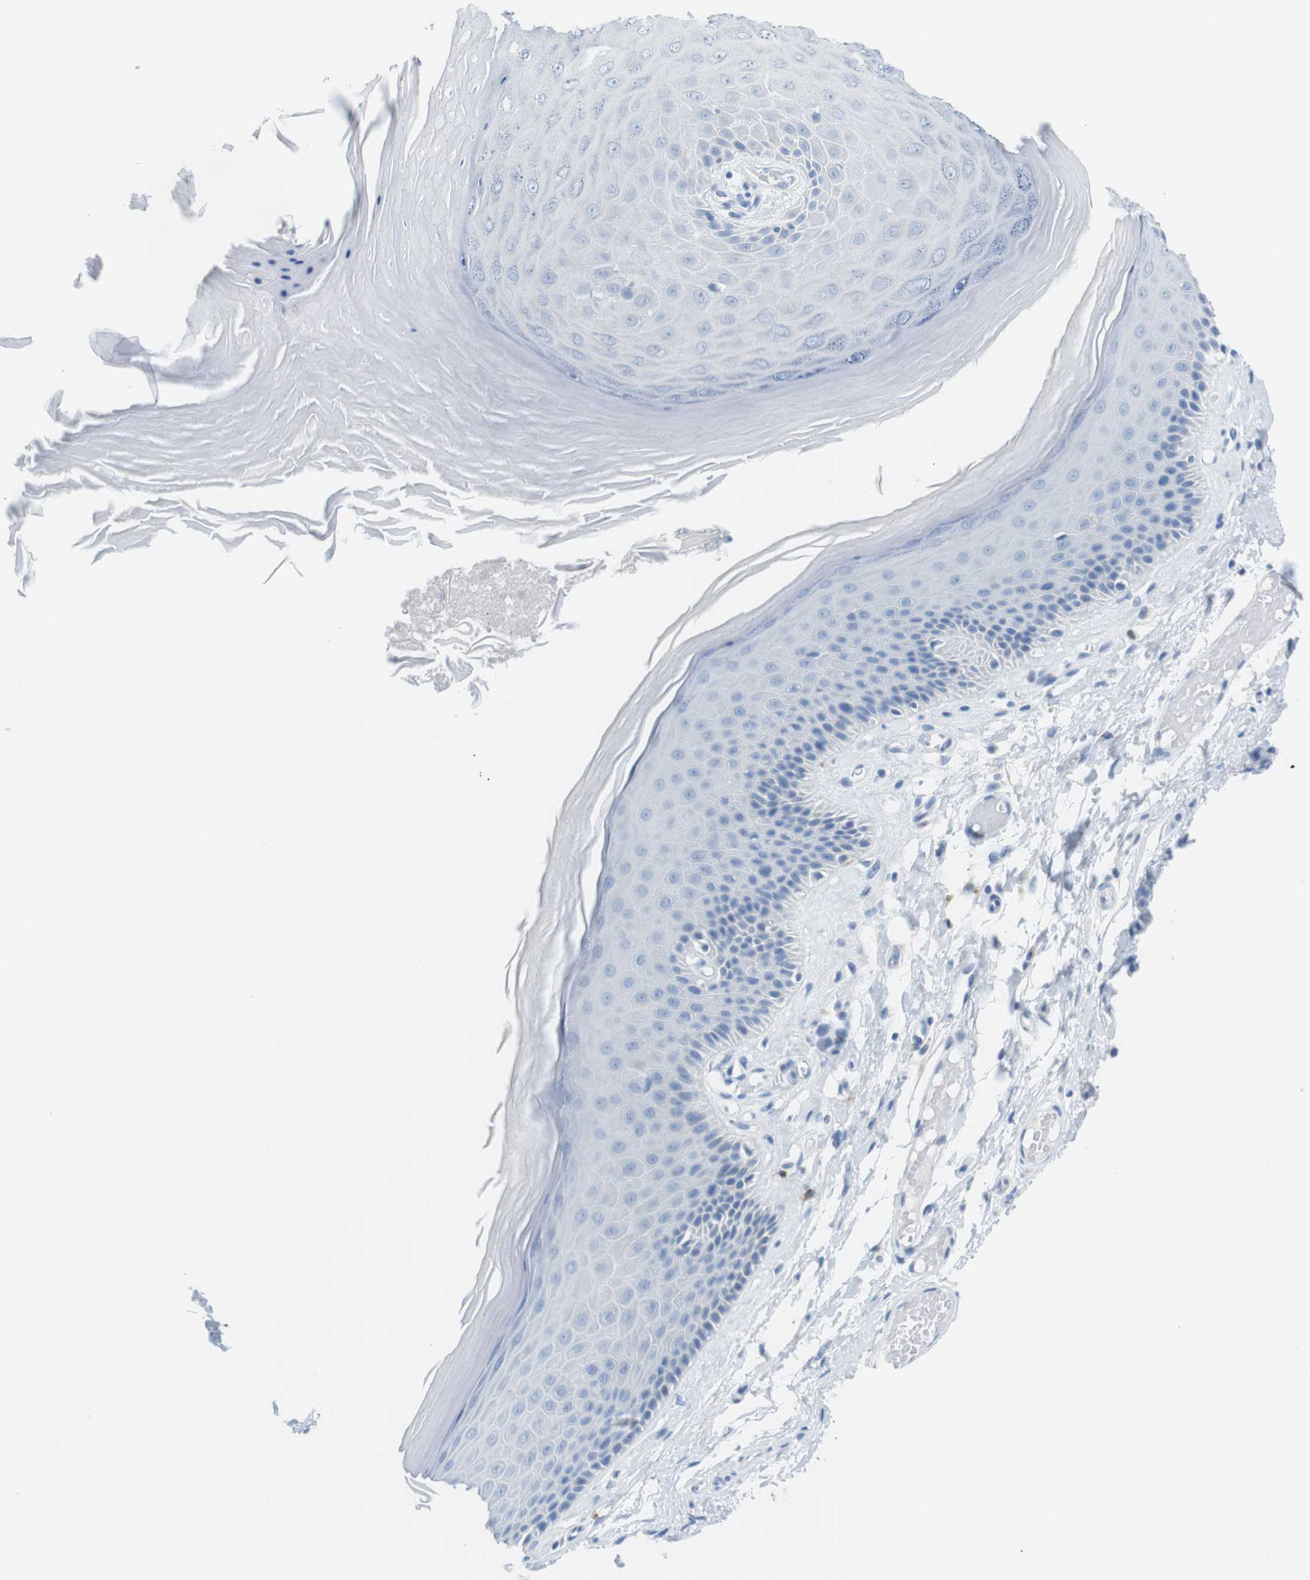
{"staining": {"intensity": "weak", "quantity": "<25%", "location": "cytoplasmic/membranous"}, "tissue": "skin", "cell_type": "Epidermal cells", "image_type": "normal", "snomed": [{"axis": "morphology", "description": "Normal tissue, NOS"}, {"axis": "topography", "description": "Vulva"}], "caption": "The immunohistochemistry micrograph has no significant staining in epidermal cells of skin.", "gene": "TNFRSF4", "patient": {"sex": "female", "age": 73}}